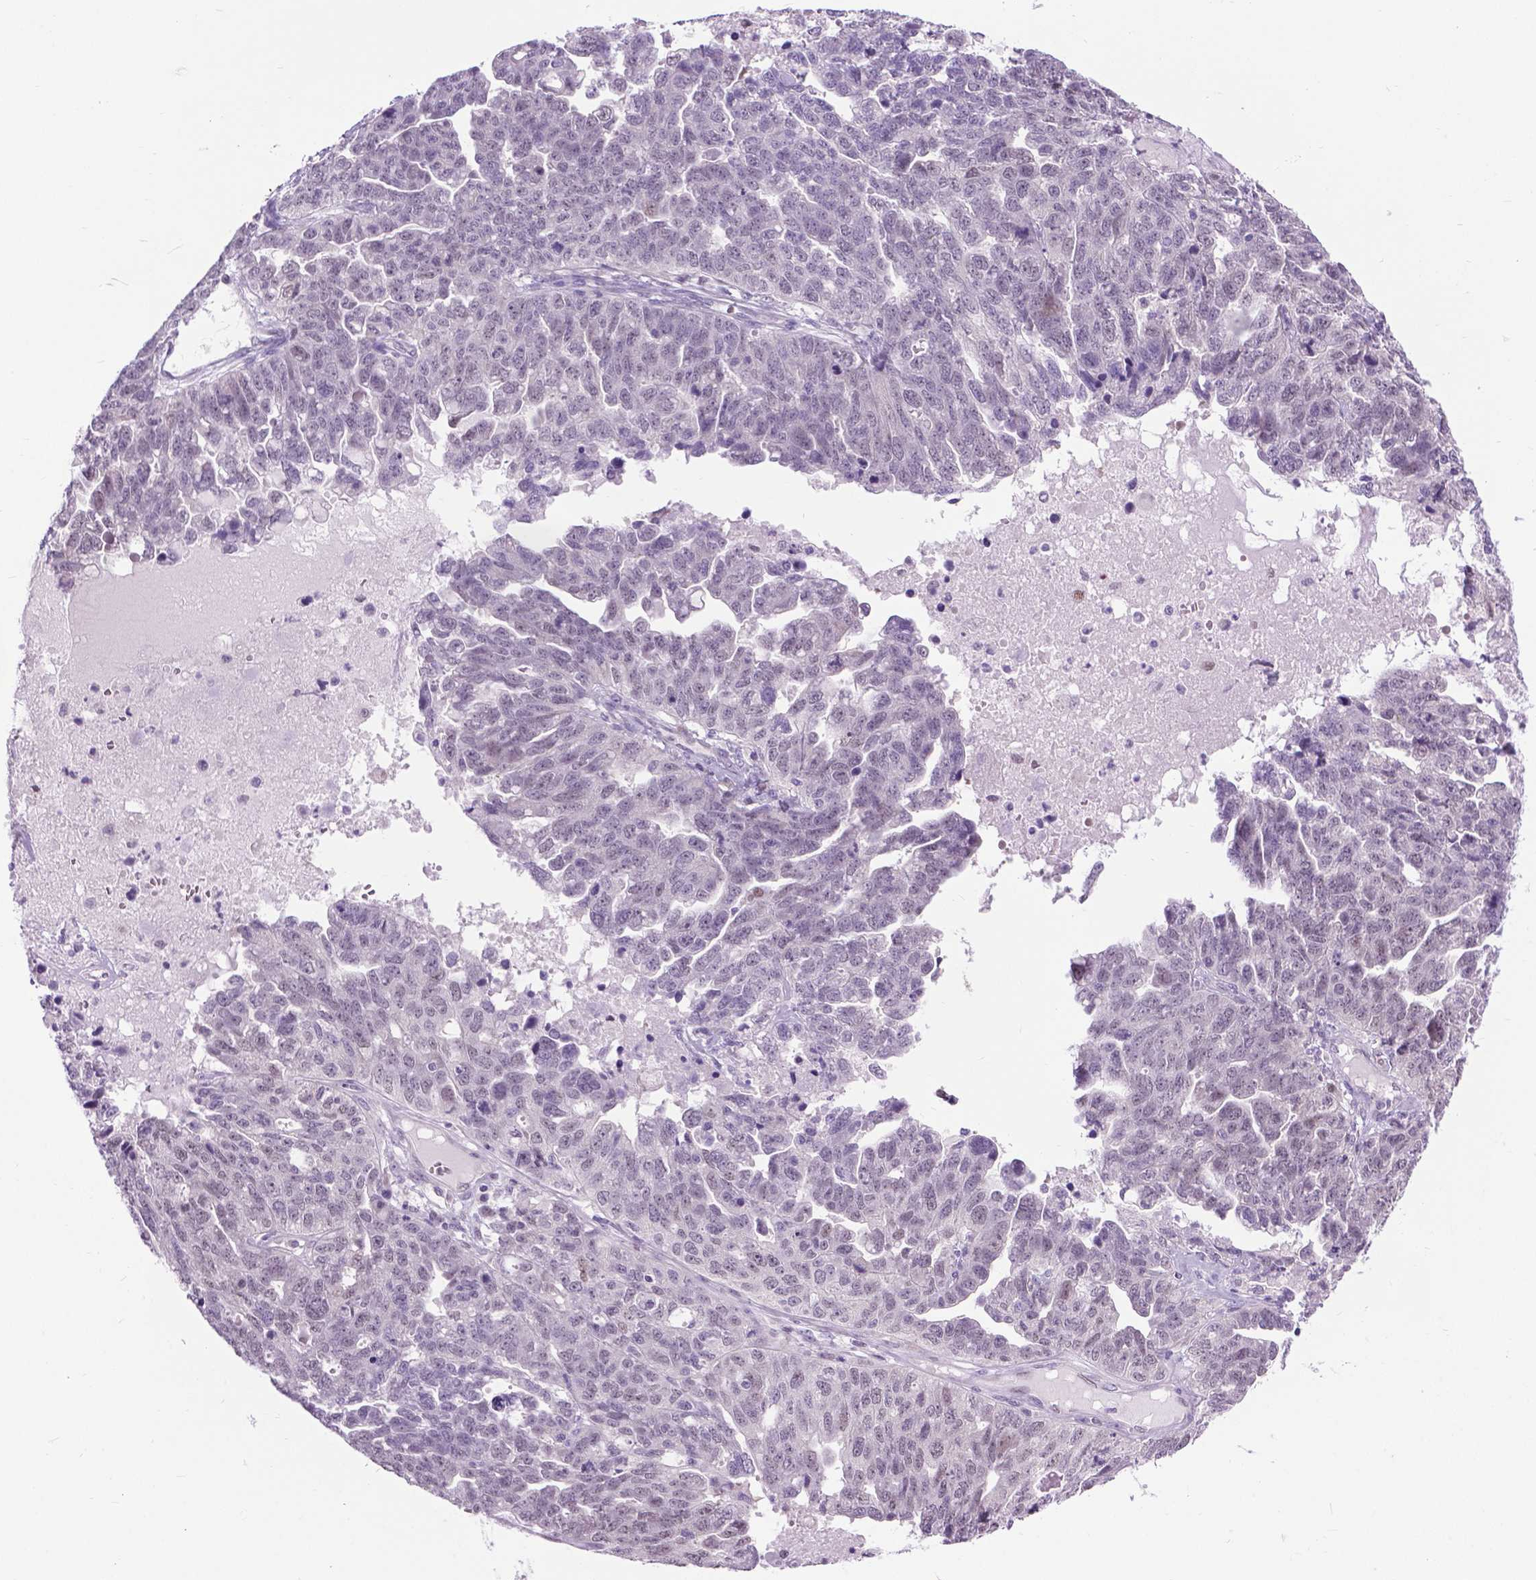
{"staining": {"intensity": "weak", "quantity": "<25%", "location": "nuclear"}, "tissue": "ovarian cancer", "cell_type": "Tumor cells", "image_type": "cancer", "snomed": [{"axis": "morphology", "description": "Cystadenocarcinoma, serous, NOS"}, {"axis": "topography", "description": "Ovary"}], "caption": "A high-resolution photomicrograph shows immunohistochemistry (IHC) staining of ovarian cancer (serous cystadenocarcinoma), which demonstrates no significant expression in tumor cells.", "gene": "APCDD1L", "patient": {"sex": "female", "age": 71}}